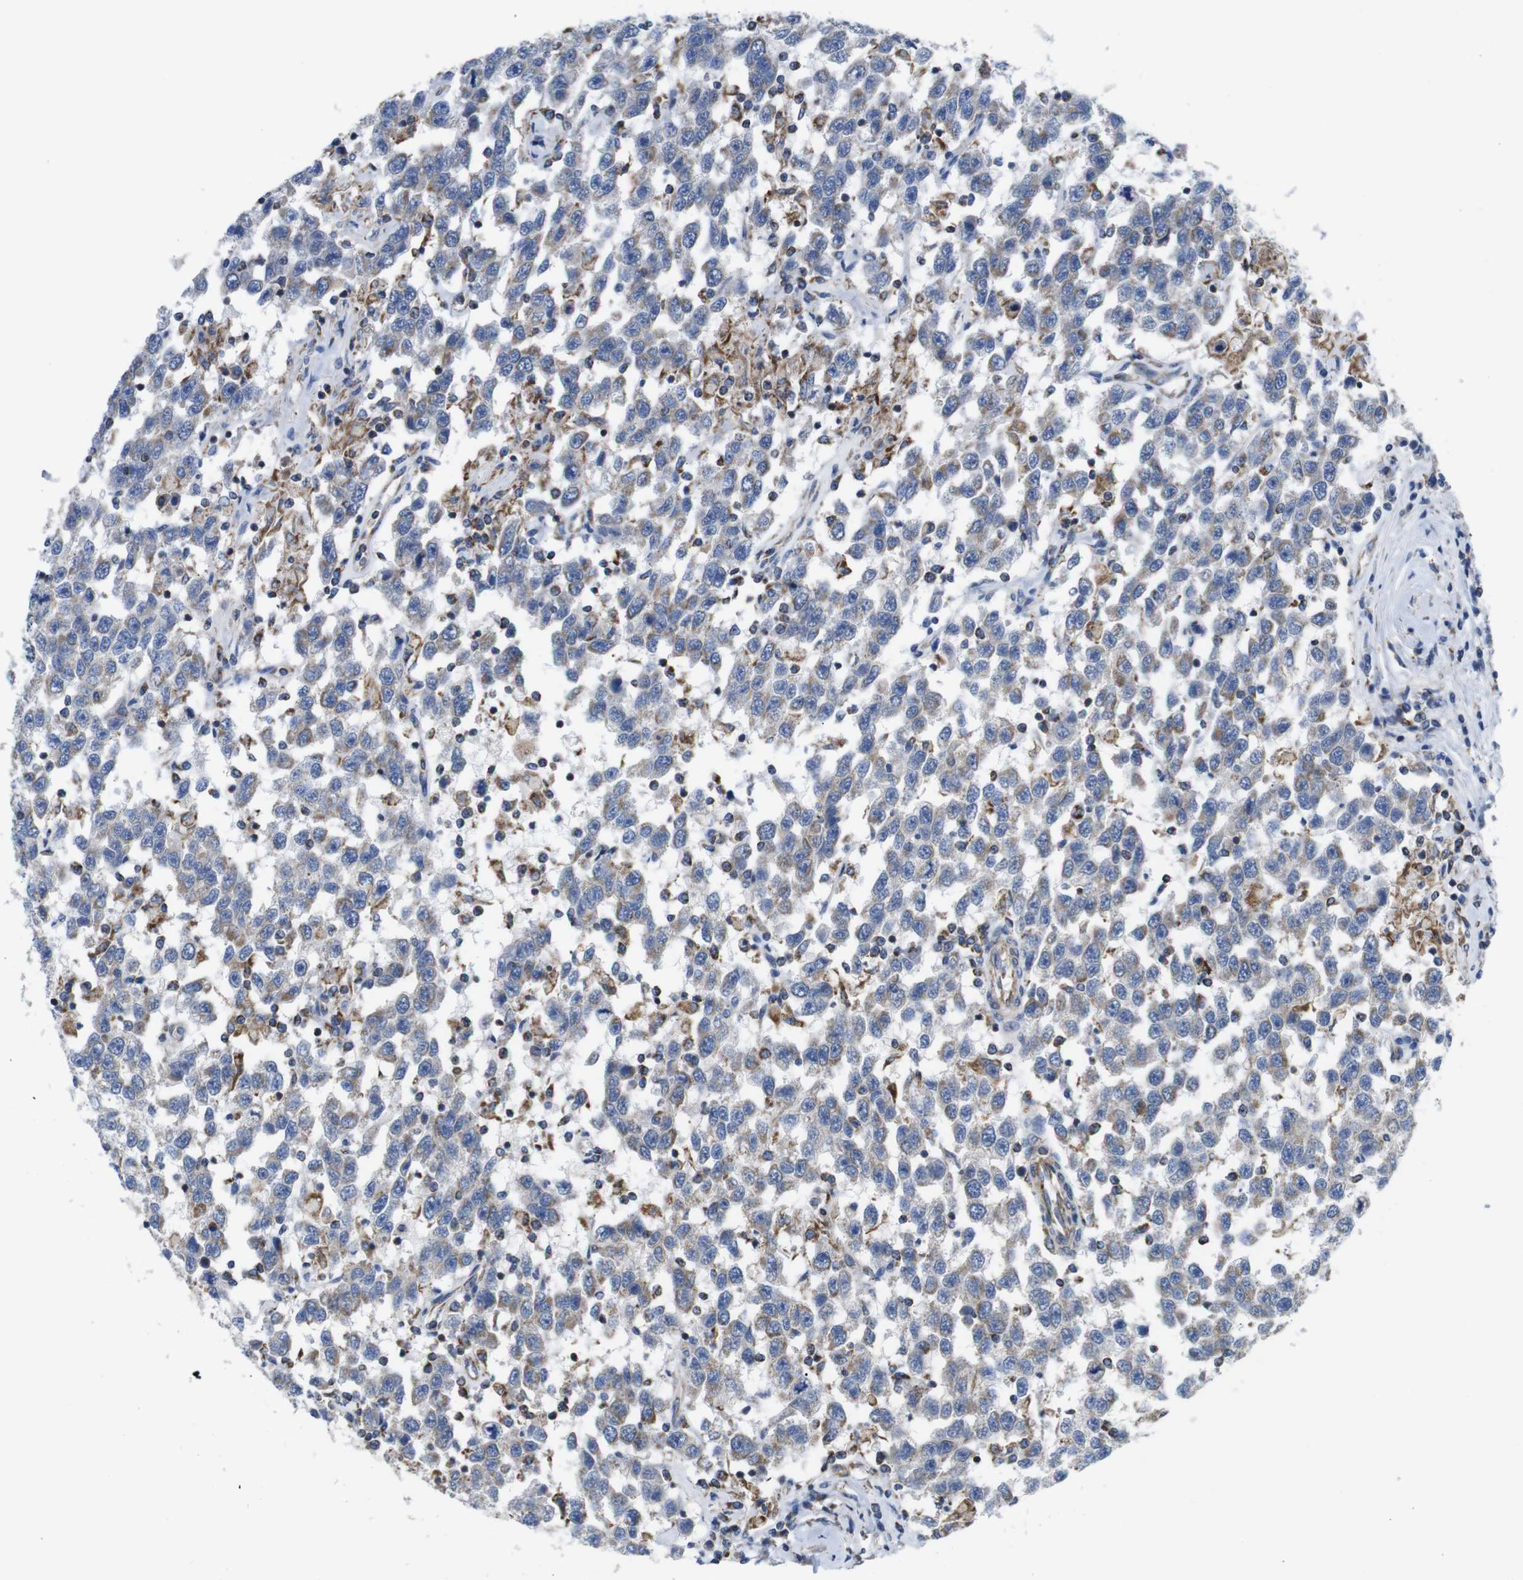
{"staining": {"intensity": "weak", "quantity": "25%-75%", "location": "cytoplasmic/membranous"}, "tissue": "testis cancer", "cell_type": "Tumor cells", "image_type": "cancer", "snomed": [{"axis": "morphology", "description": "Seminoma, NOS"}, {"axis": "topography", "description": "Testis"}], "caption": "The histopathology image exhibits staining of testis seminoma, revealing weak cytoplasmic/membranous protein expression (brown color) within tumor cells.", "gene": "PDCD1LG2", "patient": {"sex": "male", "age": 41}}